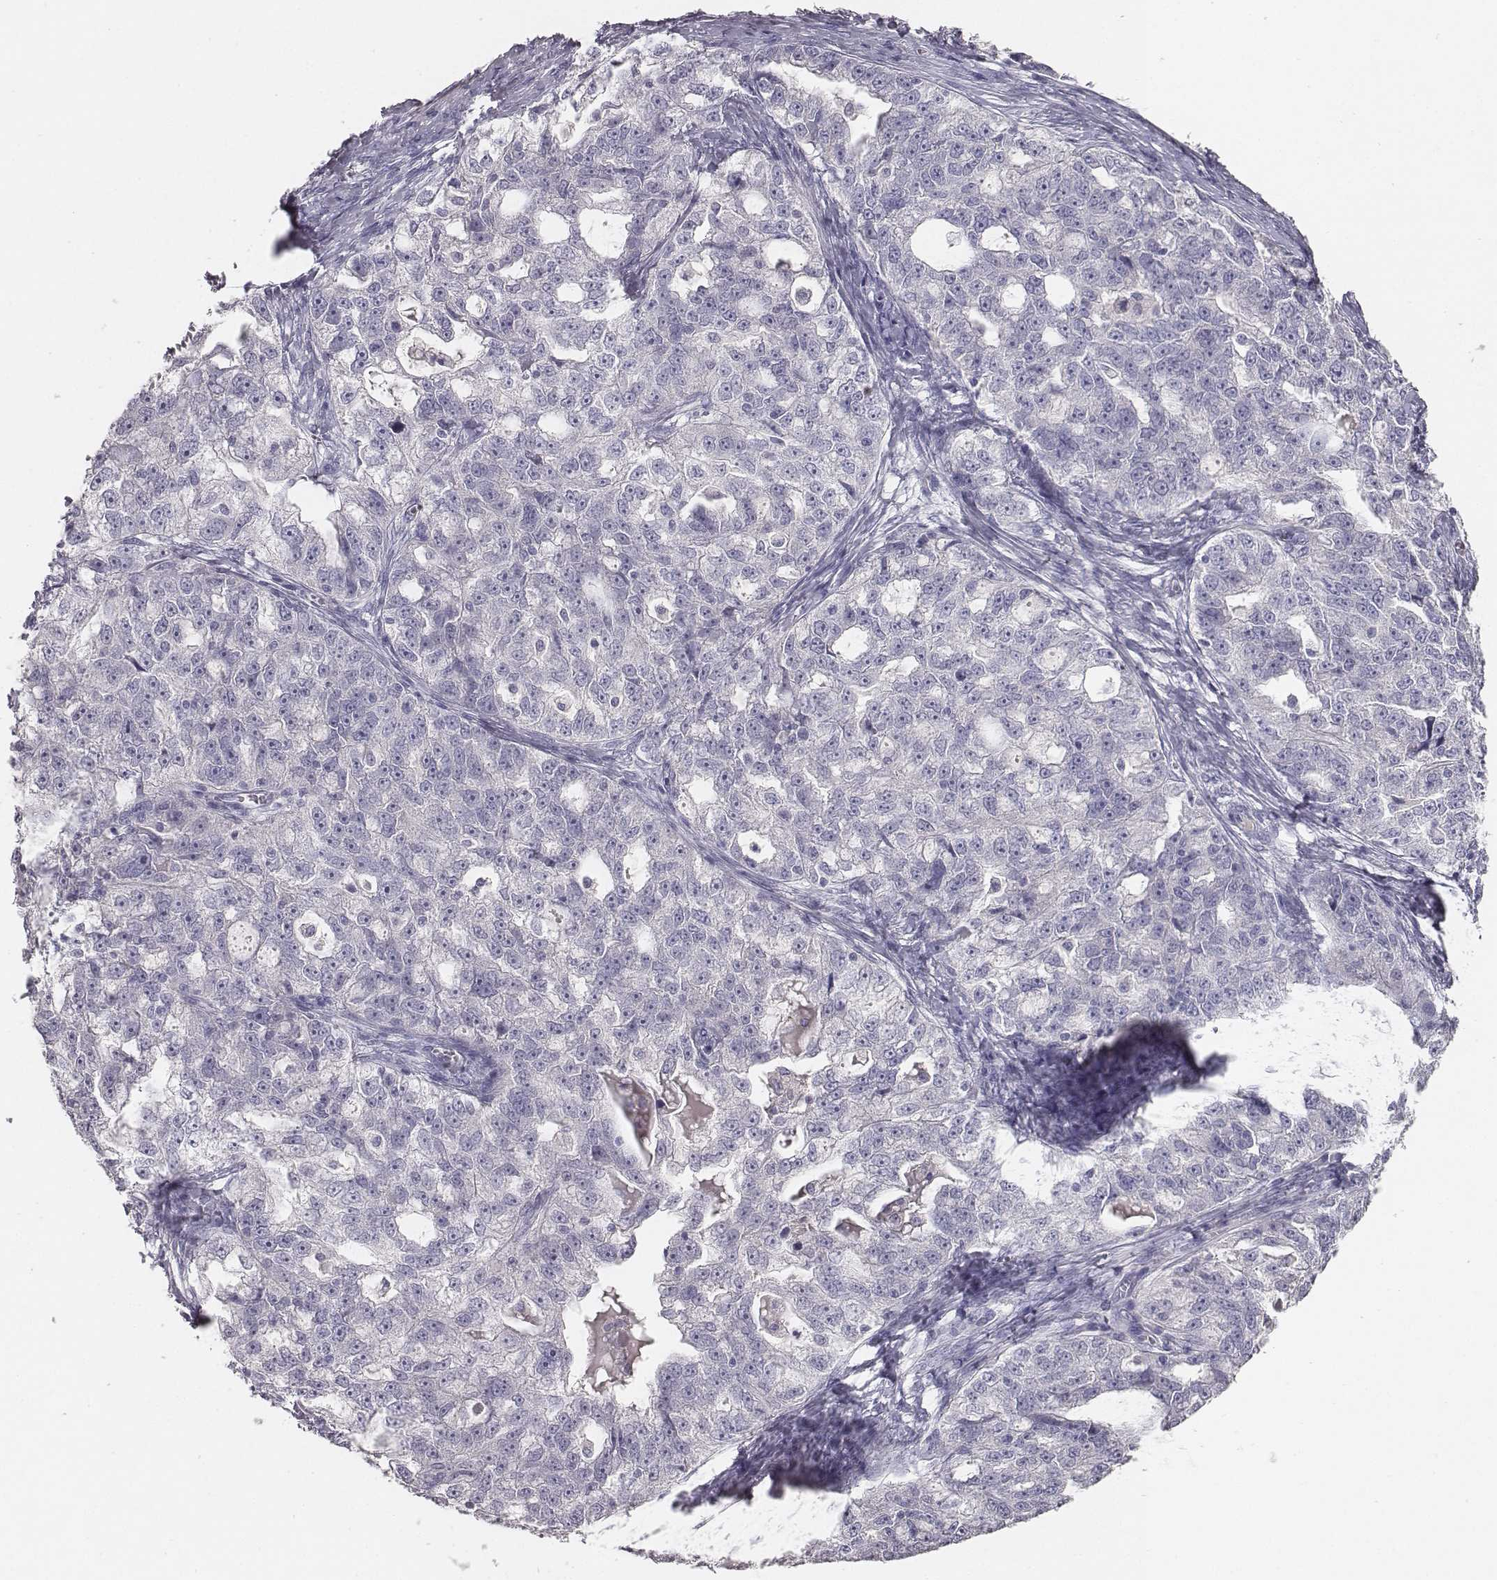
{"staining": {"intensity": "negative", "quantity": "none", "location": "none"}, "tissue": "ovarian cancer", "cell_type": "Tumor cells", "image_type": "cancer", "snomed": [{"axis": "morphology", "description": "Cystadenocarcinoma, serous, NOS"}, {"axis": "topography", "description": "Ovary"}], "caption": "Tumor cells show no significant protein staining in ovarian serous cystadenocarcinoma.", "gene": "MYH6", "patient": {"sex": "female", "age": 51}}